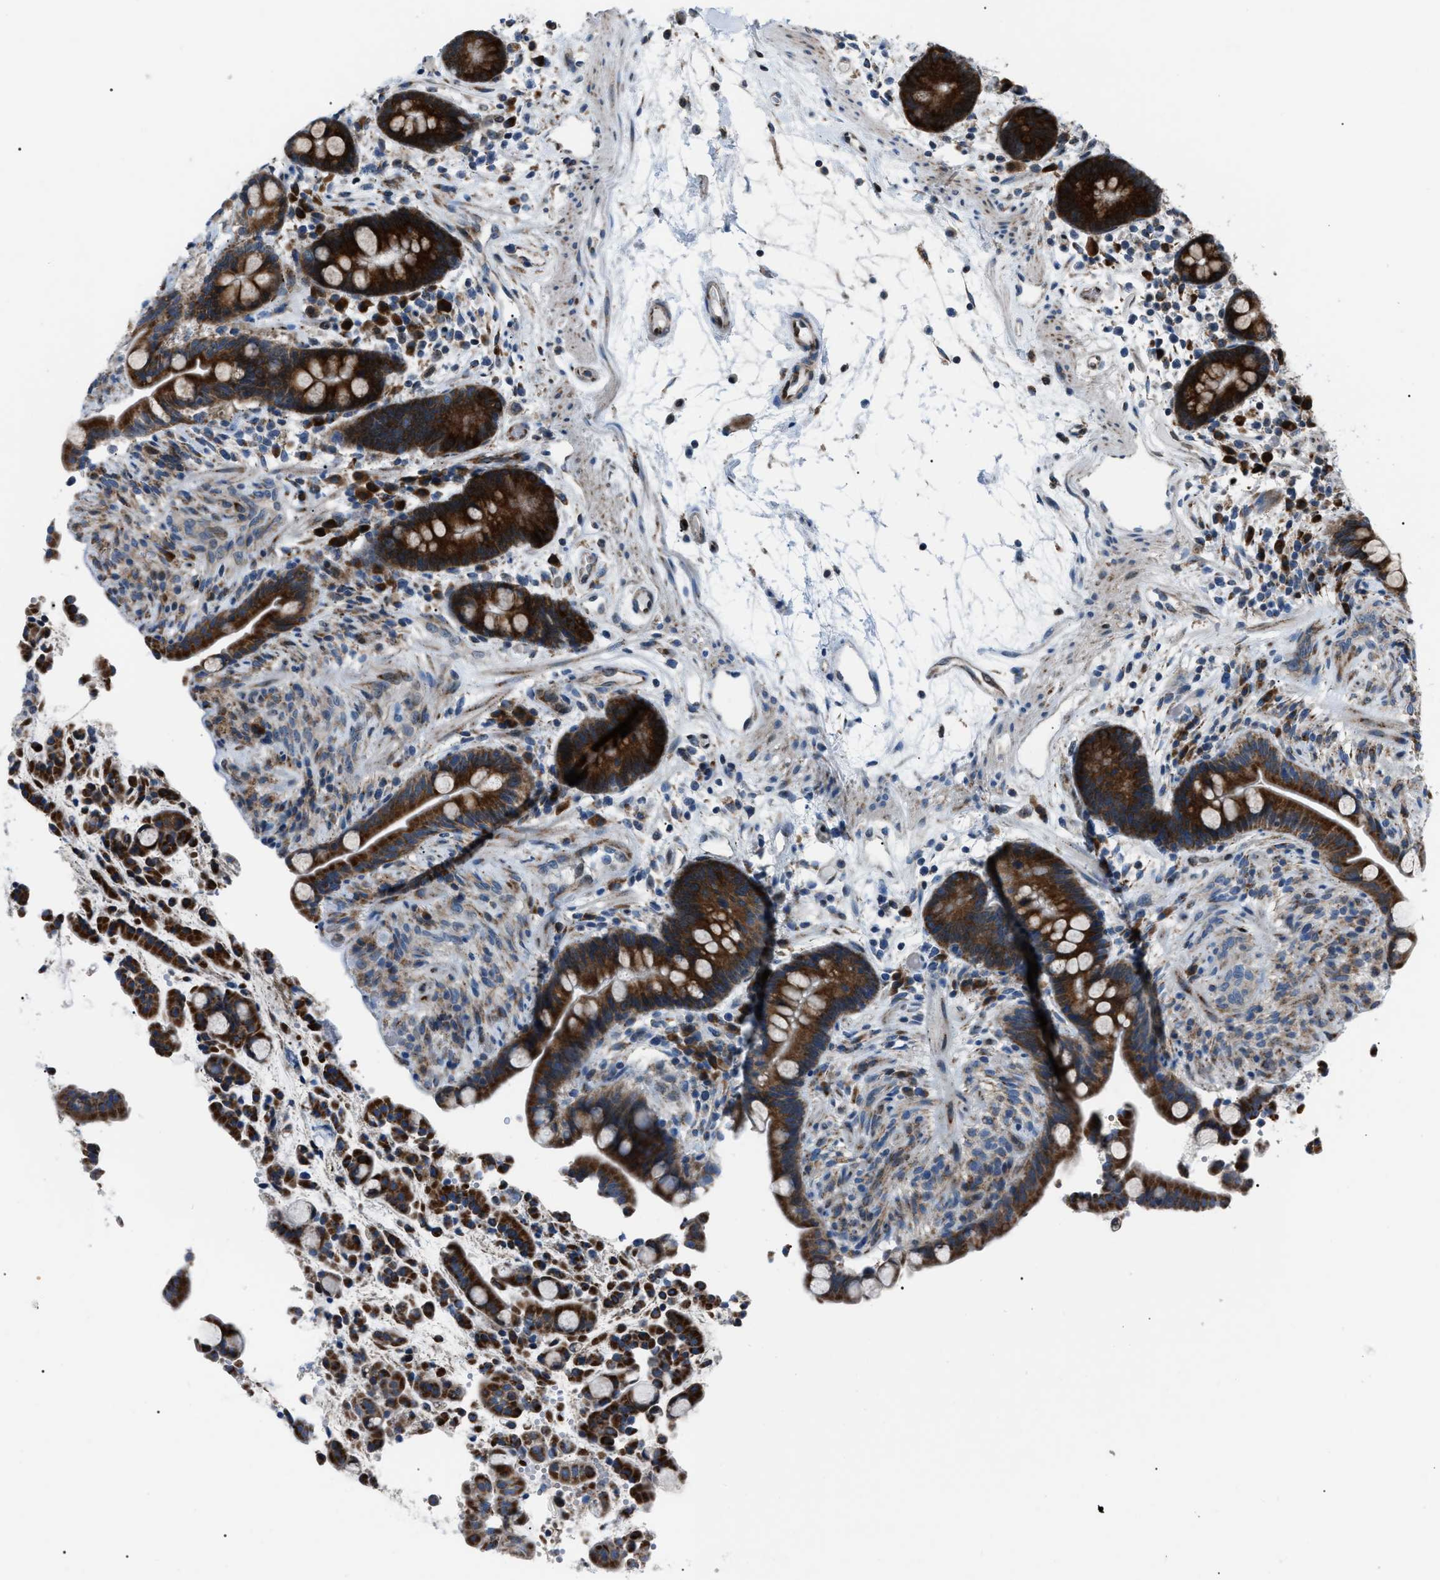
{"staining": {"intensity": "weak", "quantity": ">75%", "location": "cytoplasmic/membranous"}, "tissue": "colon", "cell_type": "Endothelial cells", "image_type": "normal", "snomed": [{"axis": "morphology", "description": "Normal tissue, NOS"}, {"axis": "topography", "description": "Colon"}], "caption": "The image displays a brown stain indicating the presence of a protein in the cytoplasmic/membranous of endothelial cells in colon. (Brightfield microscopy of DAB IHC at high magnification).", "gene": "AGO2", "patient": {"sex": "male", "age": 73}}